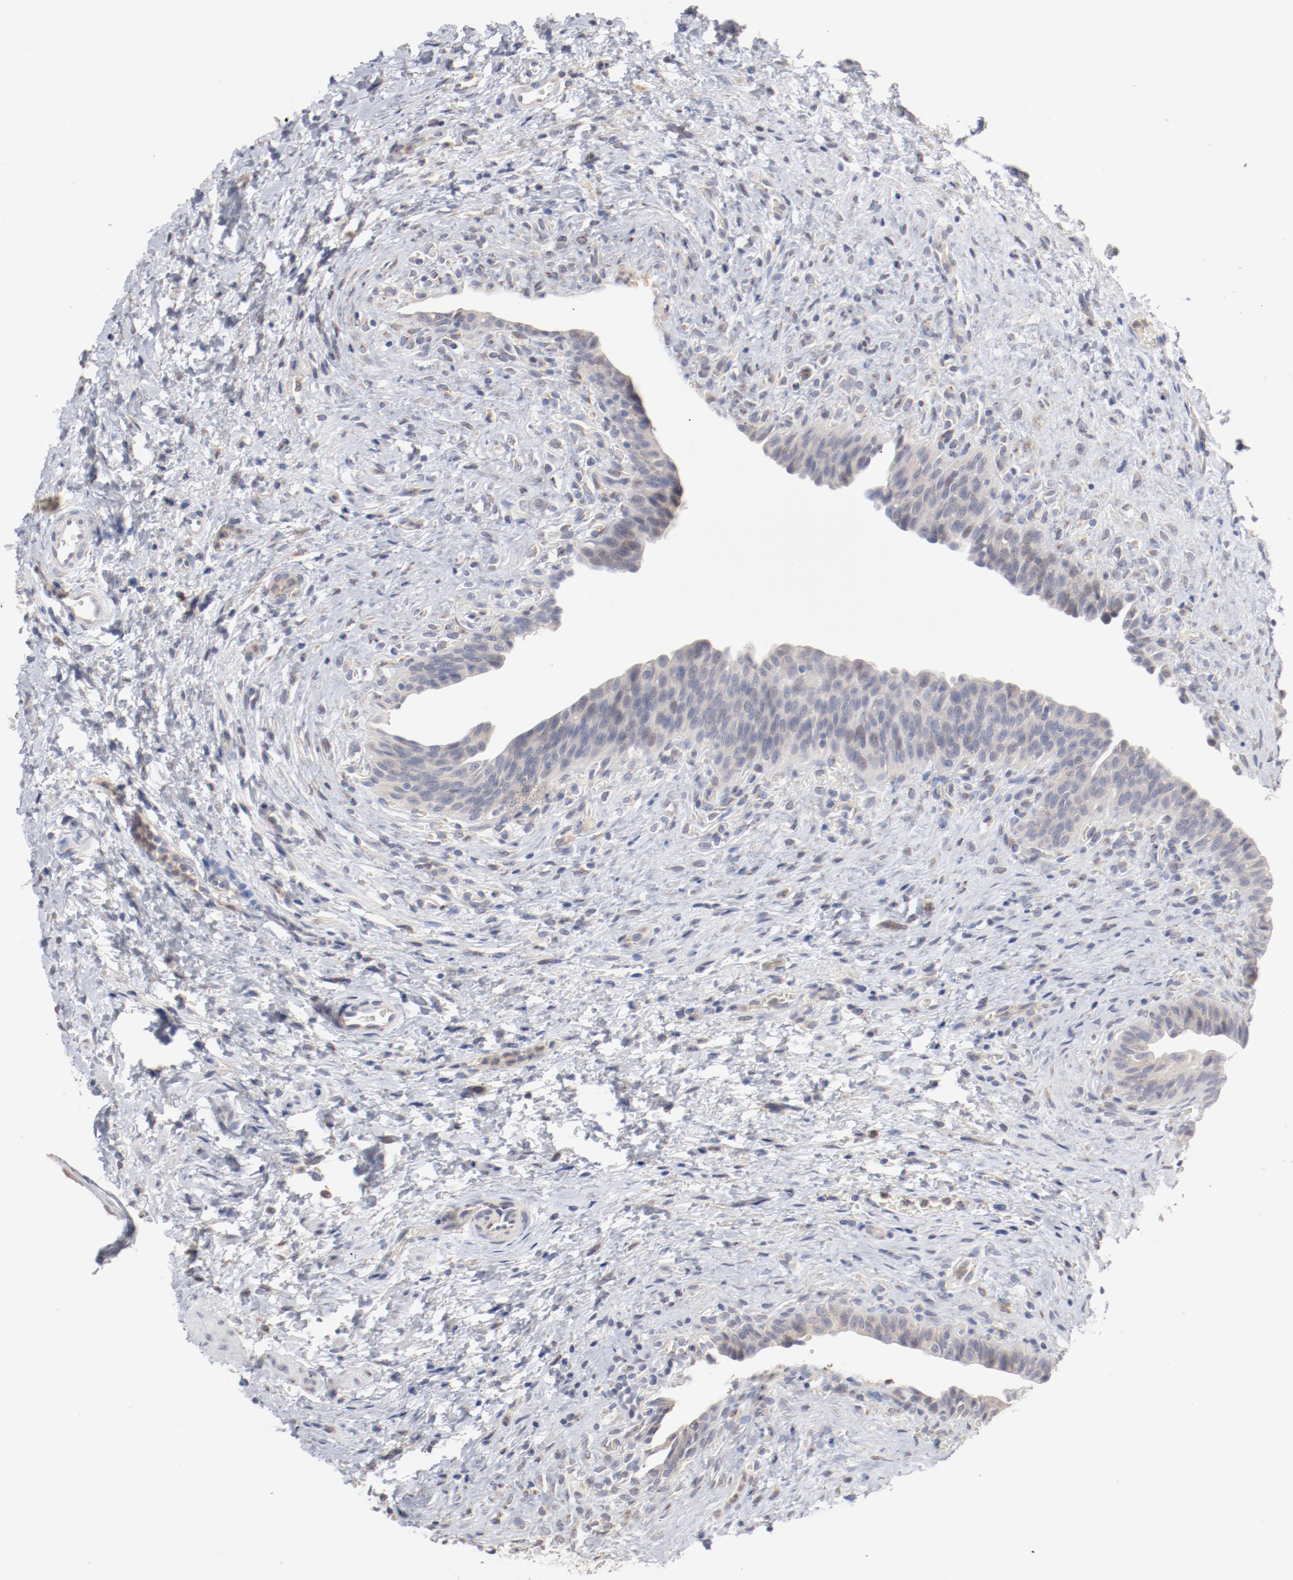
{"staining": {"intensity": "negative", "quantity": "none", "location": "none"}, "tissue": "urinary bladder", "cell_type": "Urothelial cells", "image_type": "normal", "snomed": [{"axis": "morphology", "description": "Normal tissue, NOS"}, {"axis": "morphology", "description": "Dysplasia, NOS"}, {"axis": "topography", "description": "Urinary bladder"}], "caption": "Immunohistochemical staining of normal human urinary bladder demonstrates no significant expression in urothelial cells. The staining was performed using DAB (3,3'-diaminobenzidine) to visualize the protein expression in brown, while the nuclei were stained in blue with hematoxylin (Magnification: 20x).", "gene": "AK7", "patient": {"sex": "male", "age": 35}}